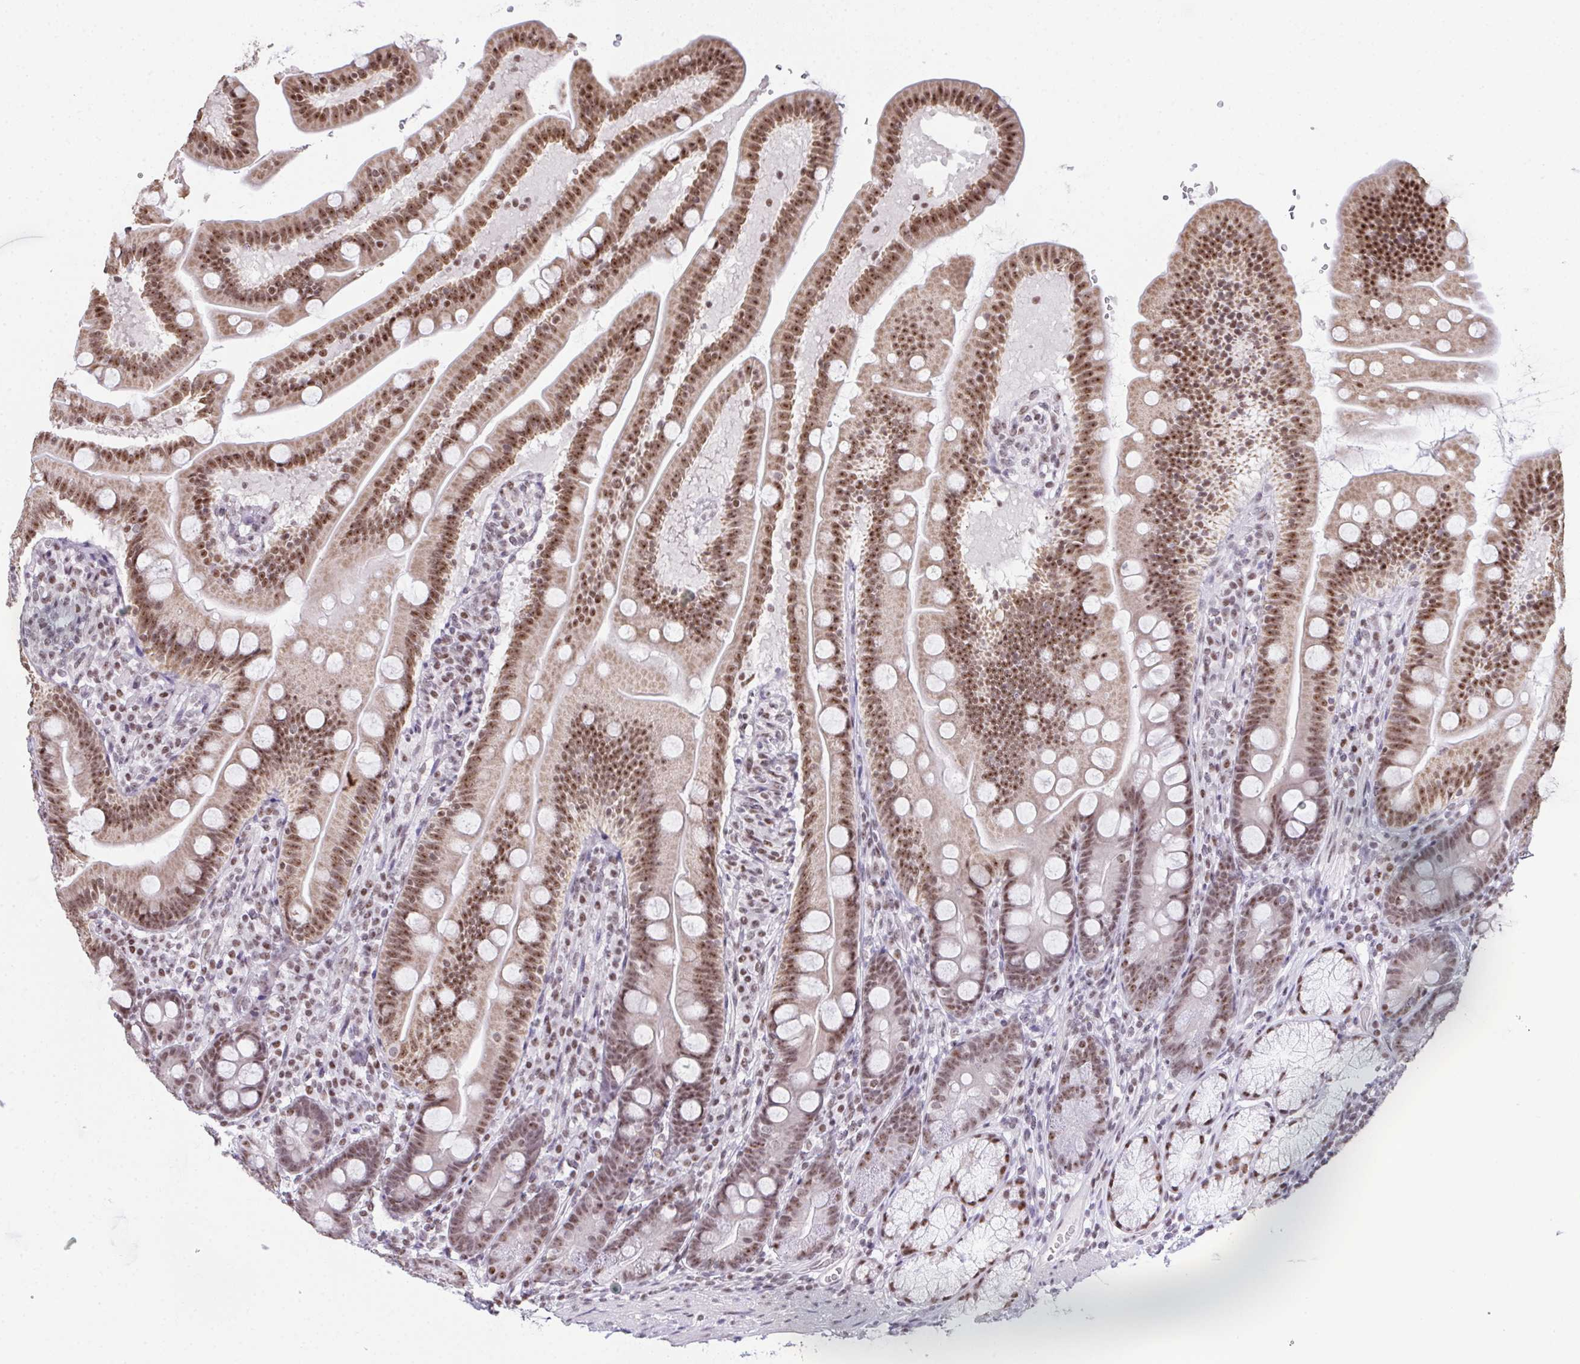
{"staining": {"intensity": "strong", "quantity": "25%-75%", "location": "nuclear"}, "tissue": "duodenum", "cell_type": "Glandular cells", "image_type": "normal", "snomed": [{"axis": "morphology", "description": "Normal tissue, NOS"}, {"axis": "topography", "description": "Duodenum"}], "caption": "Immunohistochemical staining of benign duodenum reveals strong nuclear protein positivity in approximately 25%-75% of glandular cells. The protein of interest is shown in brown color, while the nuclei are stained blue.", "gene": "ZNF800", "patient": {"sex": "female", "age": 67}}